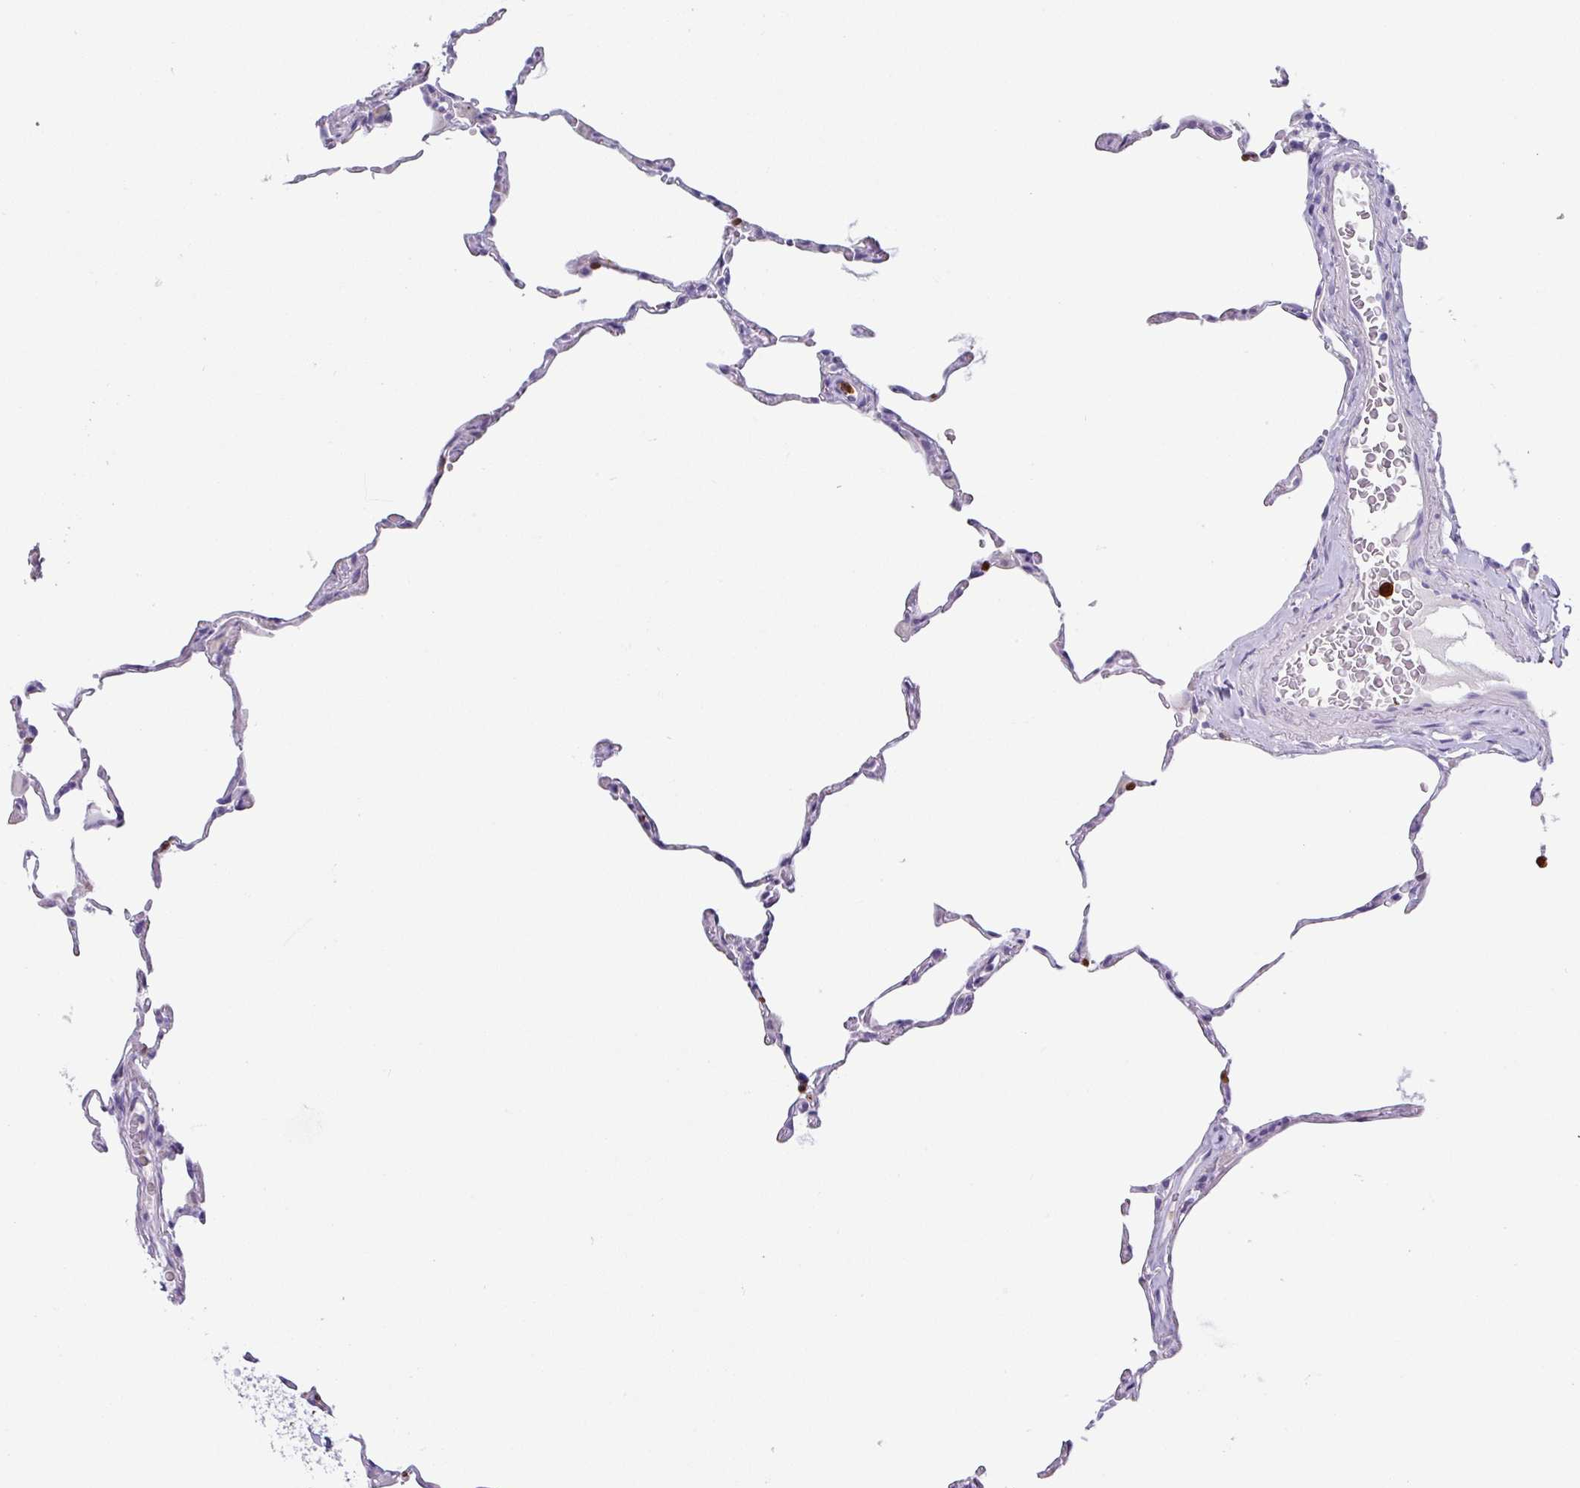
{"staining": {"intensity": "negative", "quantity": "none", "location": "none"}, "tissue": "lung", "cell_type": "Alveolar cells", "image_type": "normal", "snomed": [{"axis": "morphology", "description": "Normal tissue, NOS"}, {"axis": "topography", "description": "Lung"}], "caption": "This is a photomicrograph of IHC staining of benign lung, which shows no positivity in alveolar cells.", "gene": "SH2D3C", "patient": {"sex": "female", "age": 57}}